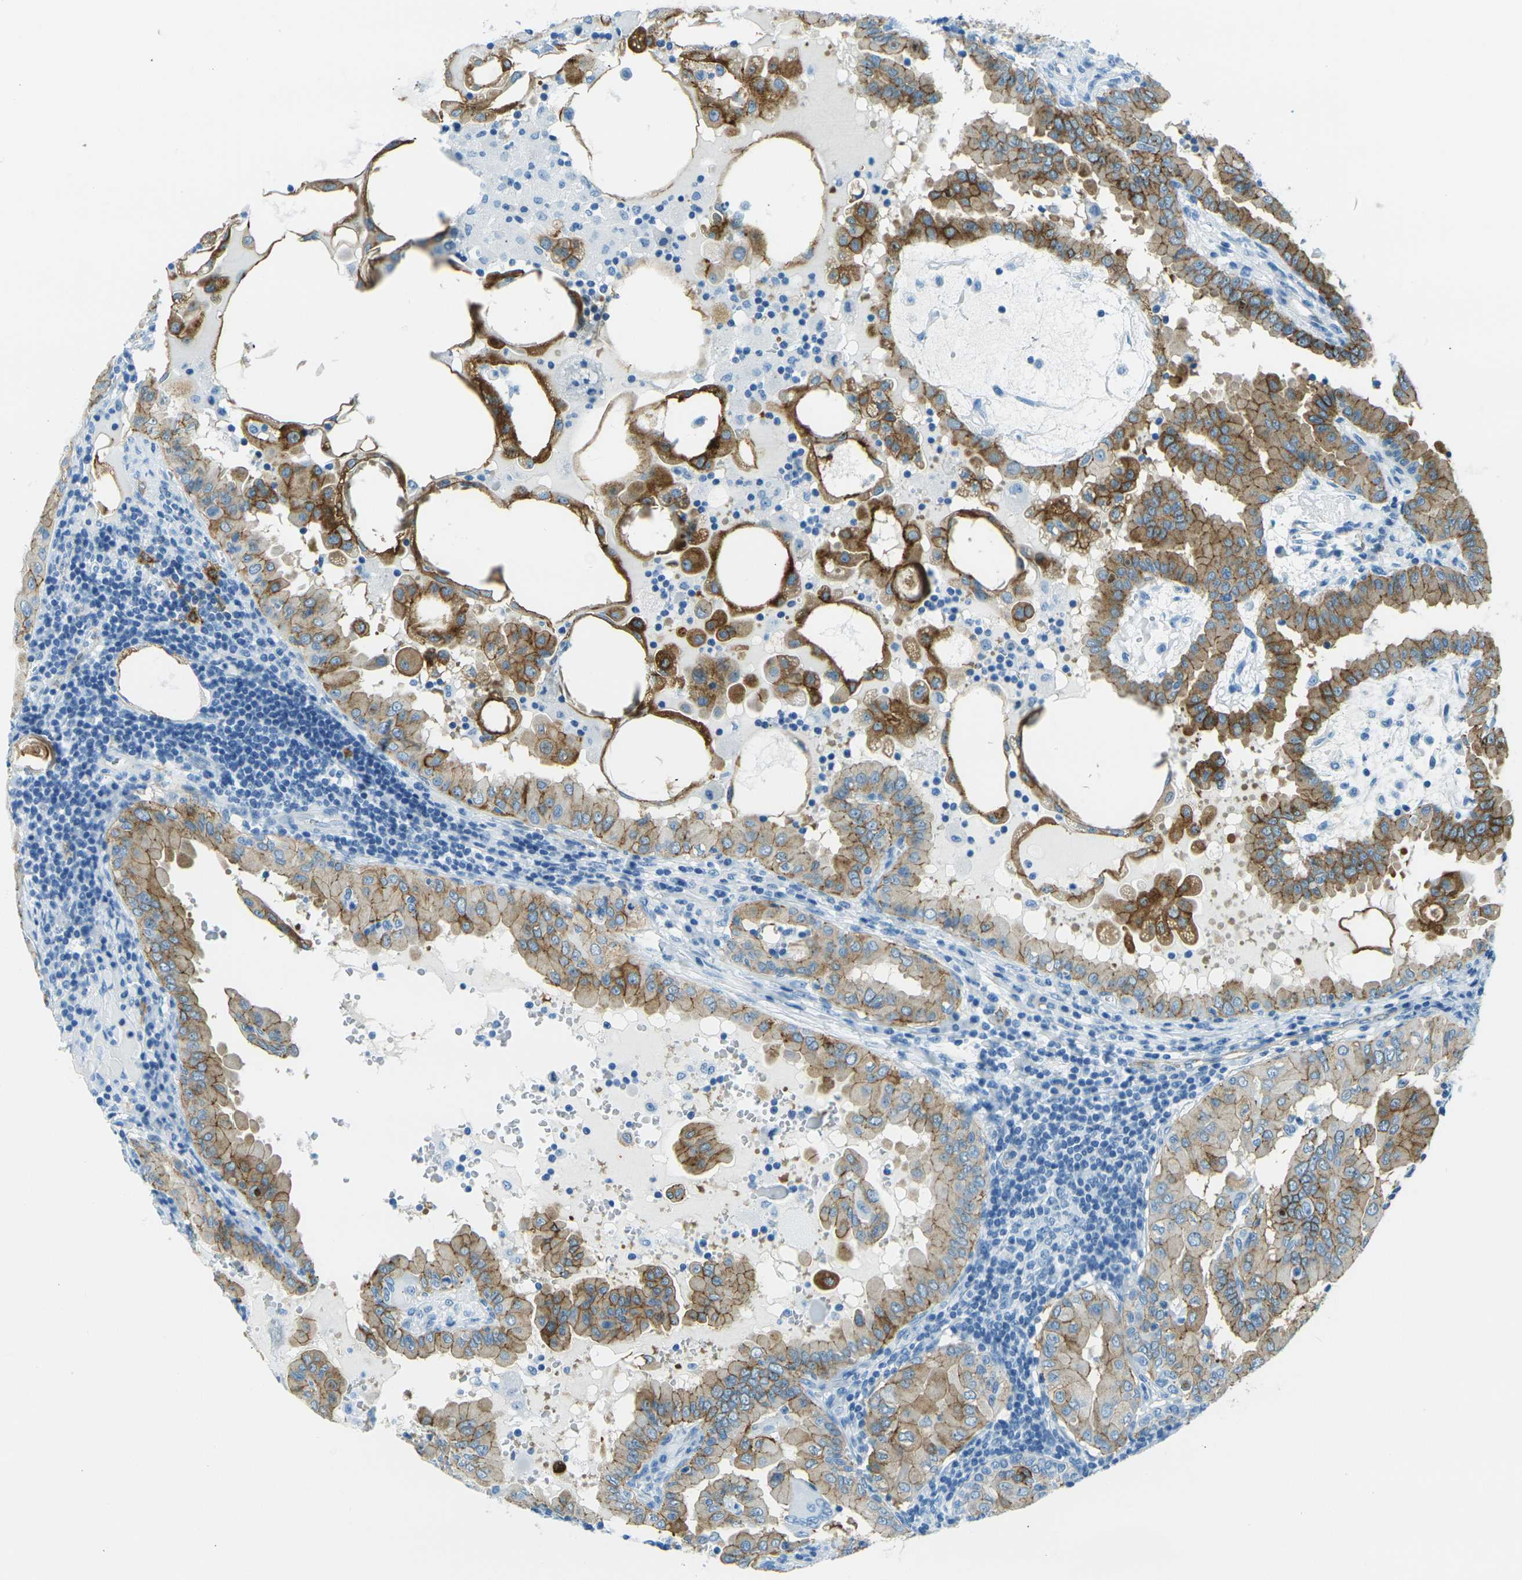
{"staining": {"intensity": "moderate", "quantity": ">75%", "location": "cytoplasmic/membranous"}, "tissue": "thyroid cancer", "cell_type": "Tumor cells", "image_type": "cancer", "snomed": [{"axis": "morphology", "description": "Papillary adenocarcinoma, NOS"}, {"axis": "topography", "description": "Thyroid gland"}], "caption": "A histopathology image of papillary adenocarcinoma (thyroid) stained for a protein demonstrates moderate cytoplasmic/membranous brown staining in tumor cells.", "gene": "OCLN", "patient": {"sex": "male", "age": 33}}